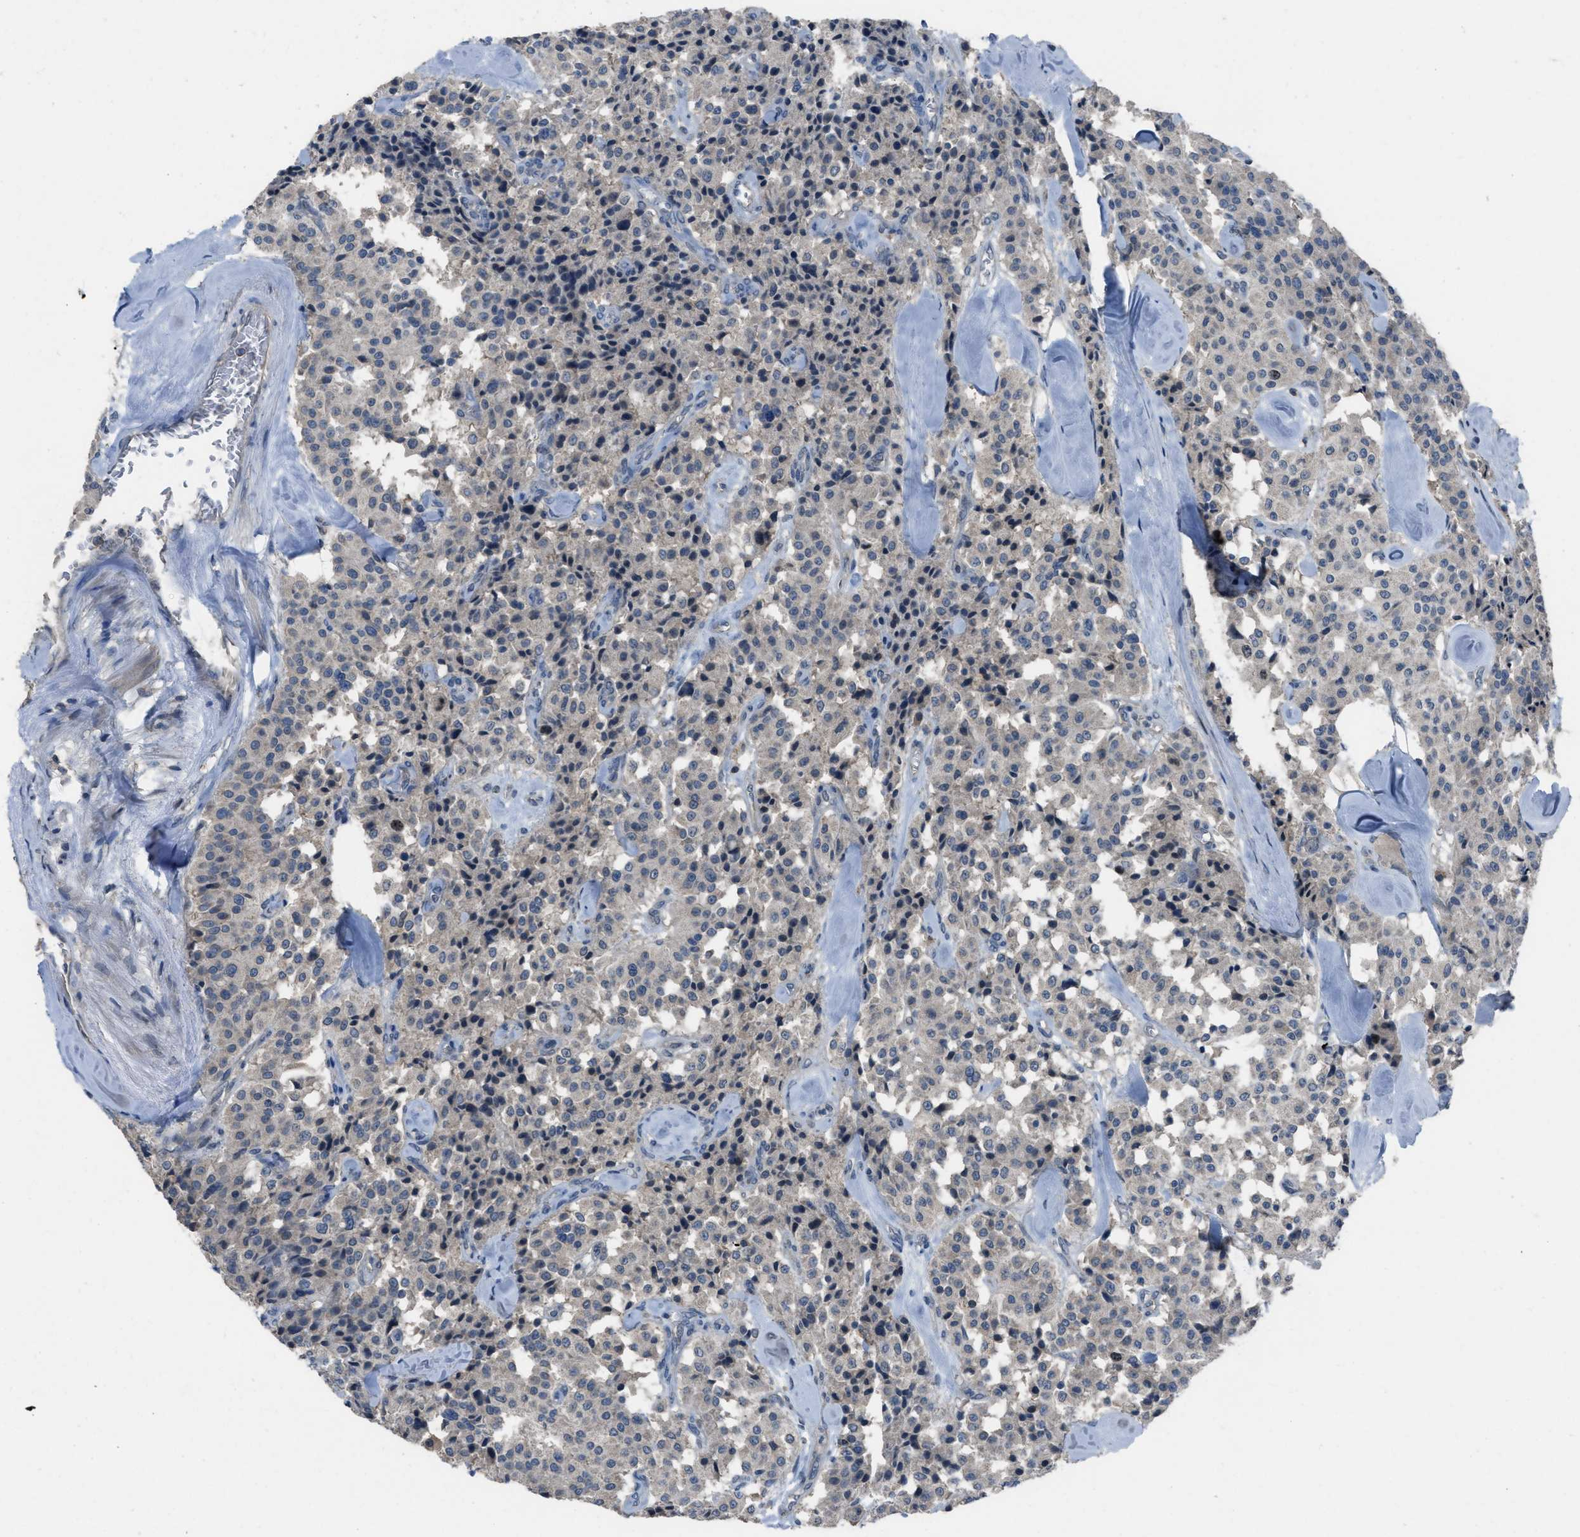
{"staining": {"intensity": "weak", "quantity": ">75%", "location": "cytoplasmic/membranous"}, "tissue": "carcinoid", "cell_type": "Tumor cells", "image_type": "cancer", "snomed": [{"axis": "morphology", "description": "Carcinoid, malignant, NOS"}, {"axis": "topography", "description": "Lung"}], "caption": "IHC of malignant carcinoid displays low levels of weak cytoplasmic/membranous expression in about >75% of tumor cells.", "gene": "MIS18A", "patient": {"sex": "male", "age": 30}}